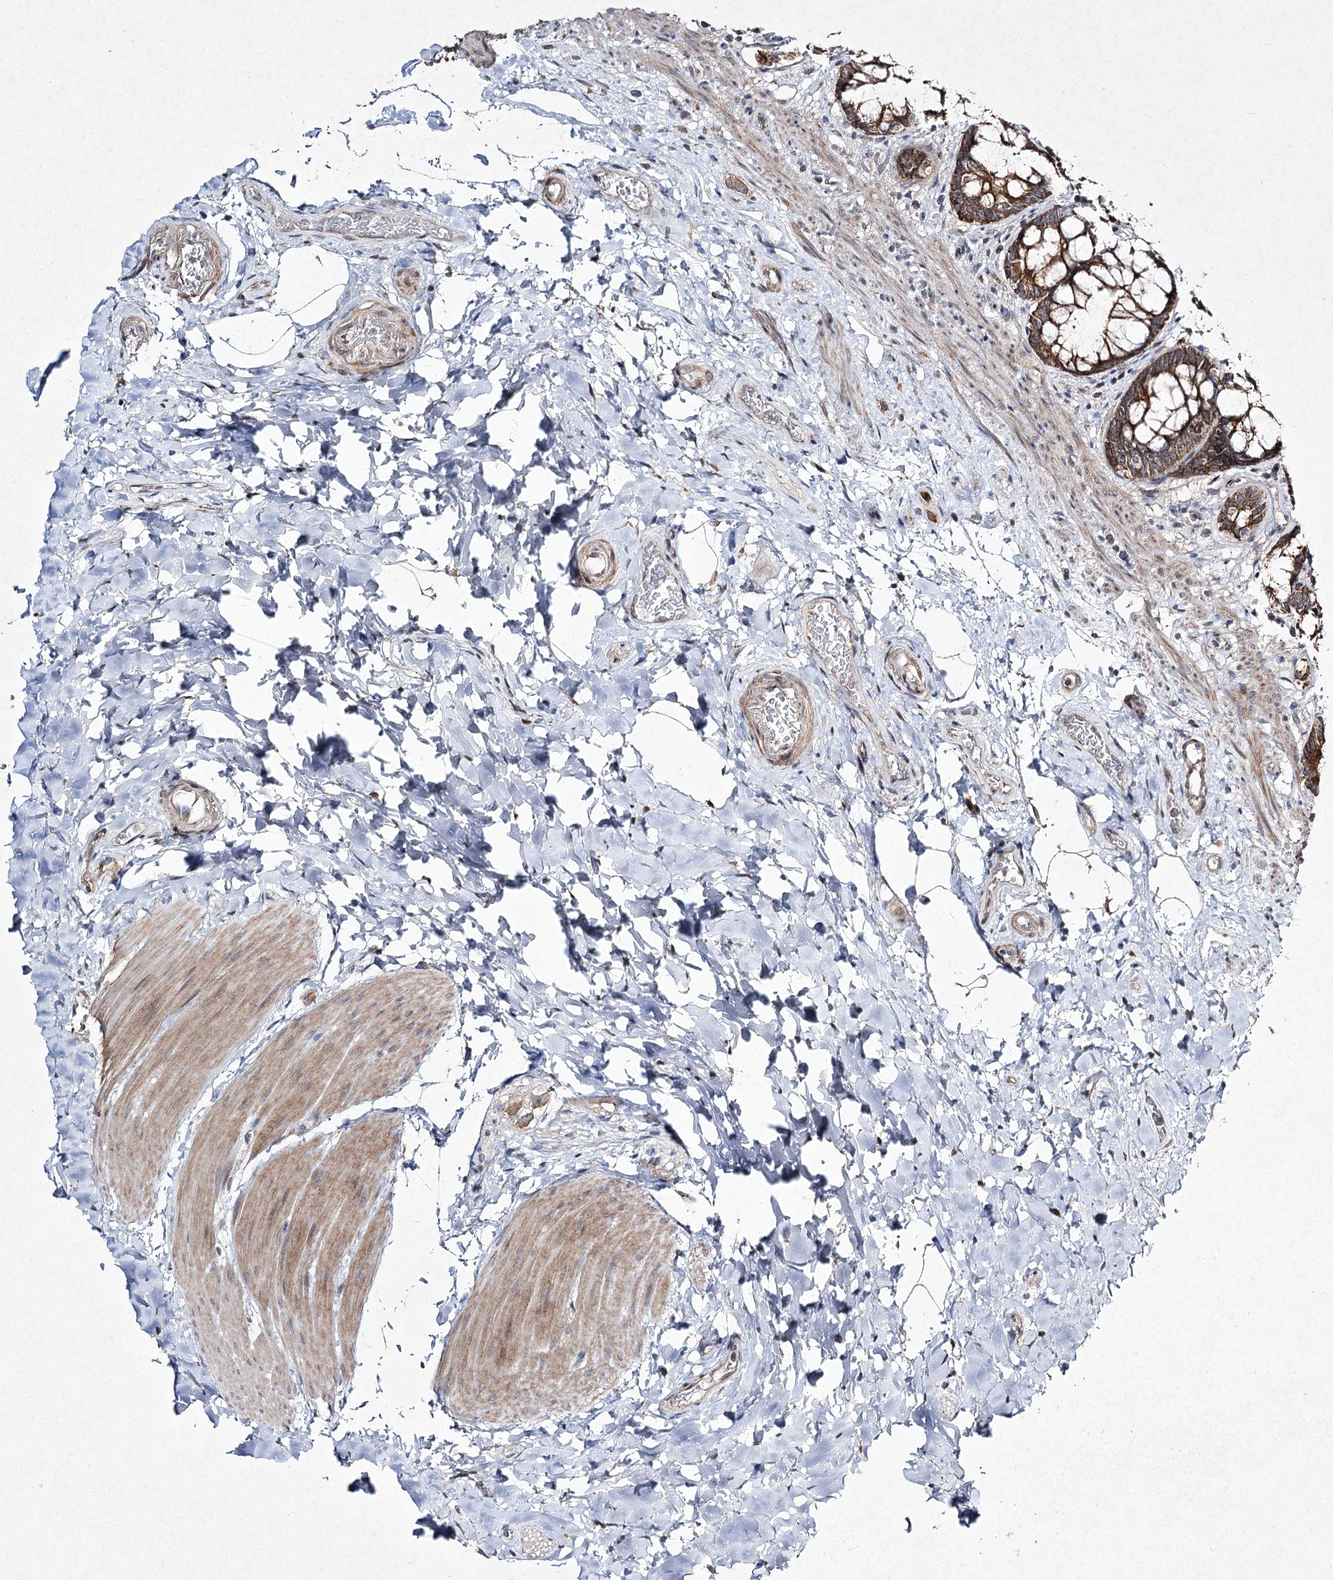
{"staining": {"intensity": "strong", "quantity": ">75%", "location": "cytoplasmic/membranous"}, "tissue": "rectum", "cell_type": "Glandular cells", "image_type": "normal", "snomed": [{"axis": "morphology", "description": "Normal tissue, NOS"}, {"axis": "topography", "description": "Rectum"}], "caption": "This micrograph shows immunohistochemistry staining of normal human rectum, with high strong cytoplasmic/membranous expression in approximately >75% of glandular cells.", "gene": "FANCL", "patient": {"sex": "male", "age": 64}}